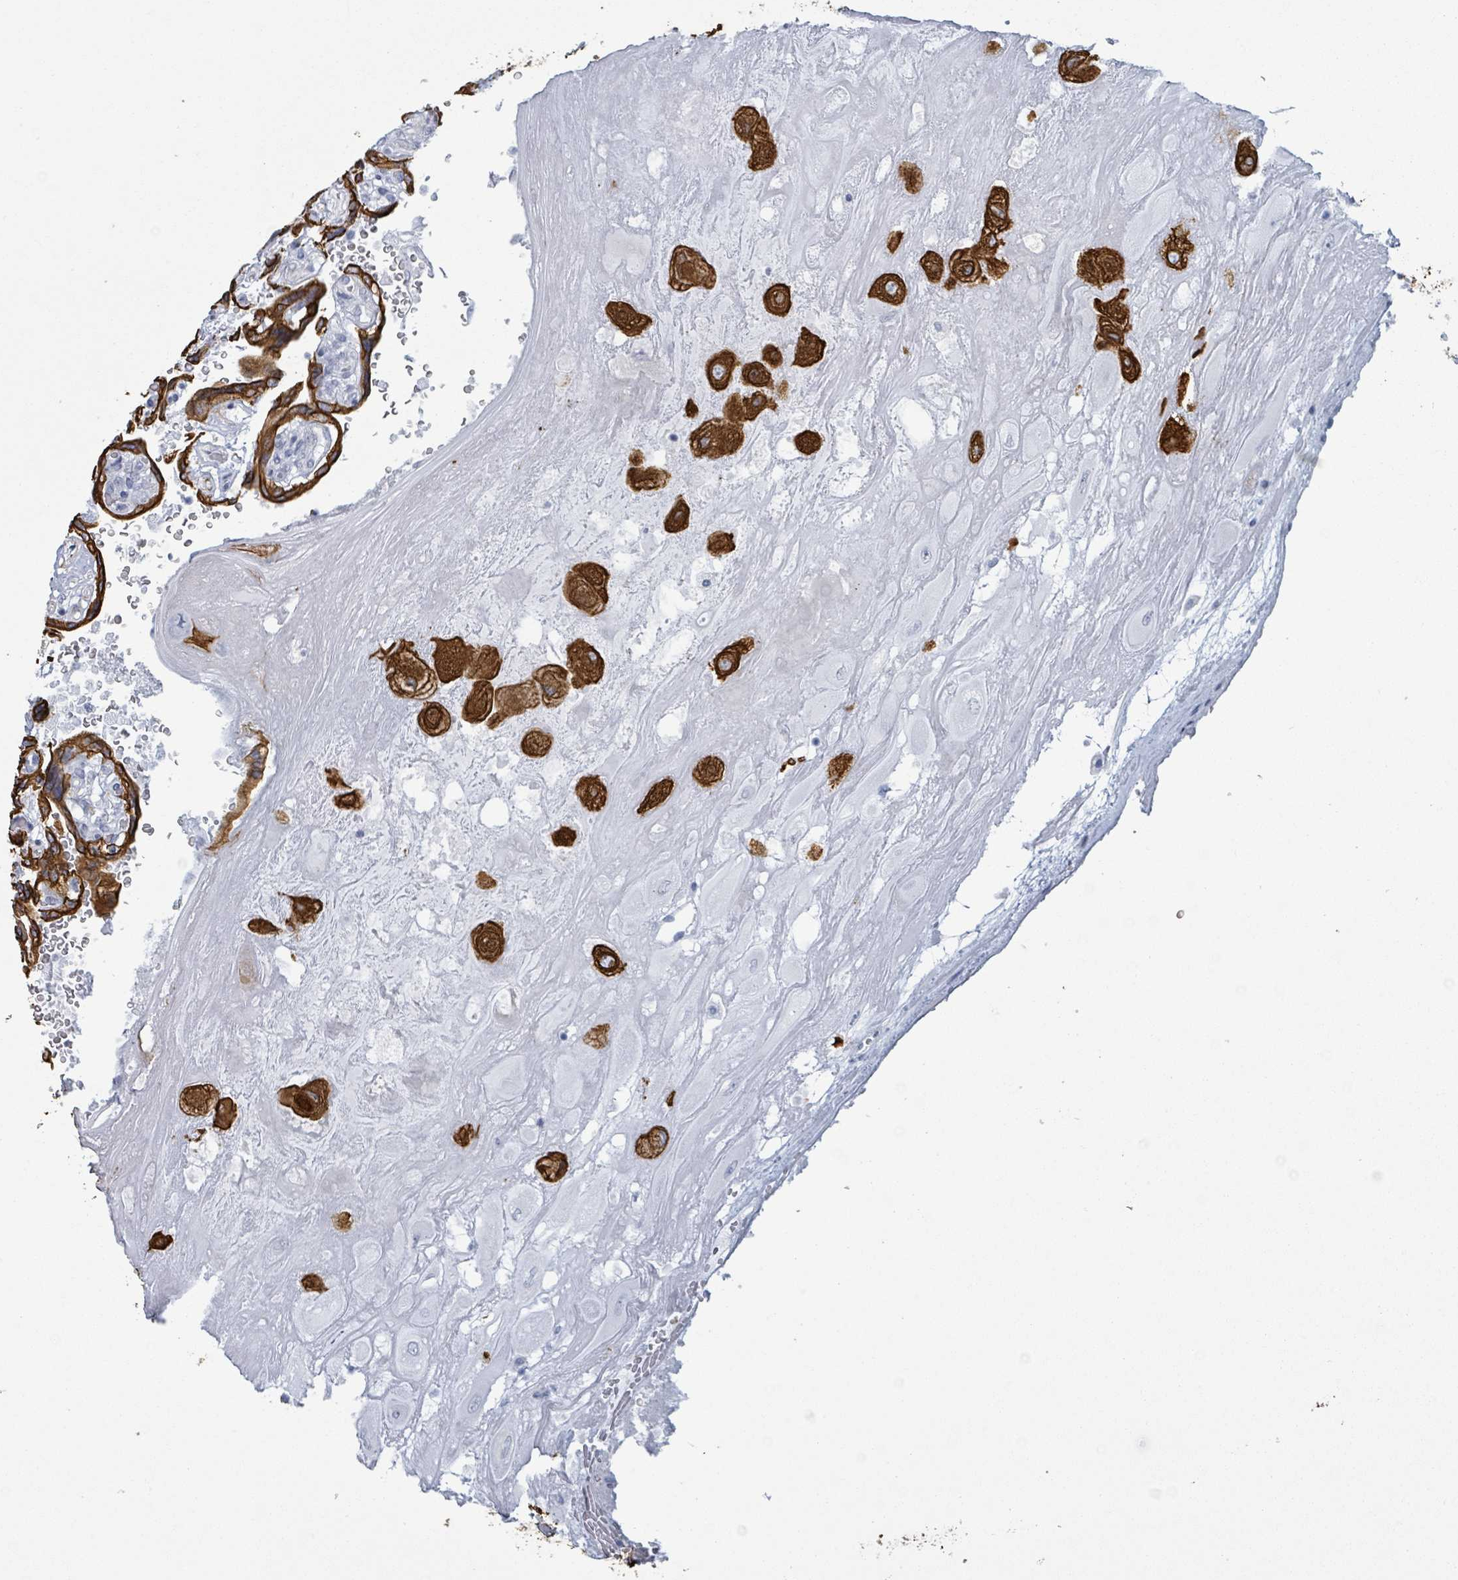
{"staining": {"intensity": "strong", "quantity": ">75%", "location": "cytoplasmic/membranous"}, "tissue": "placenta", "cell_type": "Decidual cells", "image_type": "normal", "snomed": [{"axis": "morphology", "description": "Normal tissue, NOS"}, {"axis": "topography", "description": "Placenta"}], "caption": "An immunohistochemistry (IHC) image of normal tissue is shown. Protein staining in brown highlights strong cytoplasmic/membranous positivity in placenta within decidual cells.", "gene": "KRT8", "patient": {"sex": "female", "age": 32}}